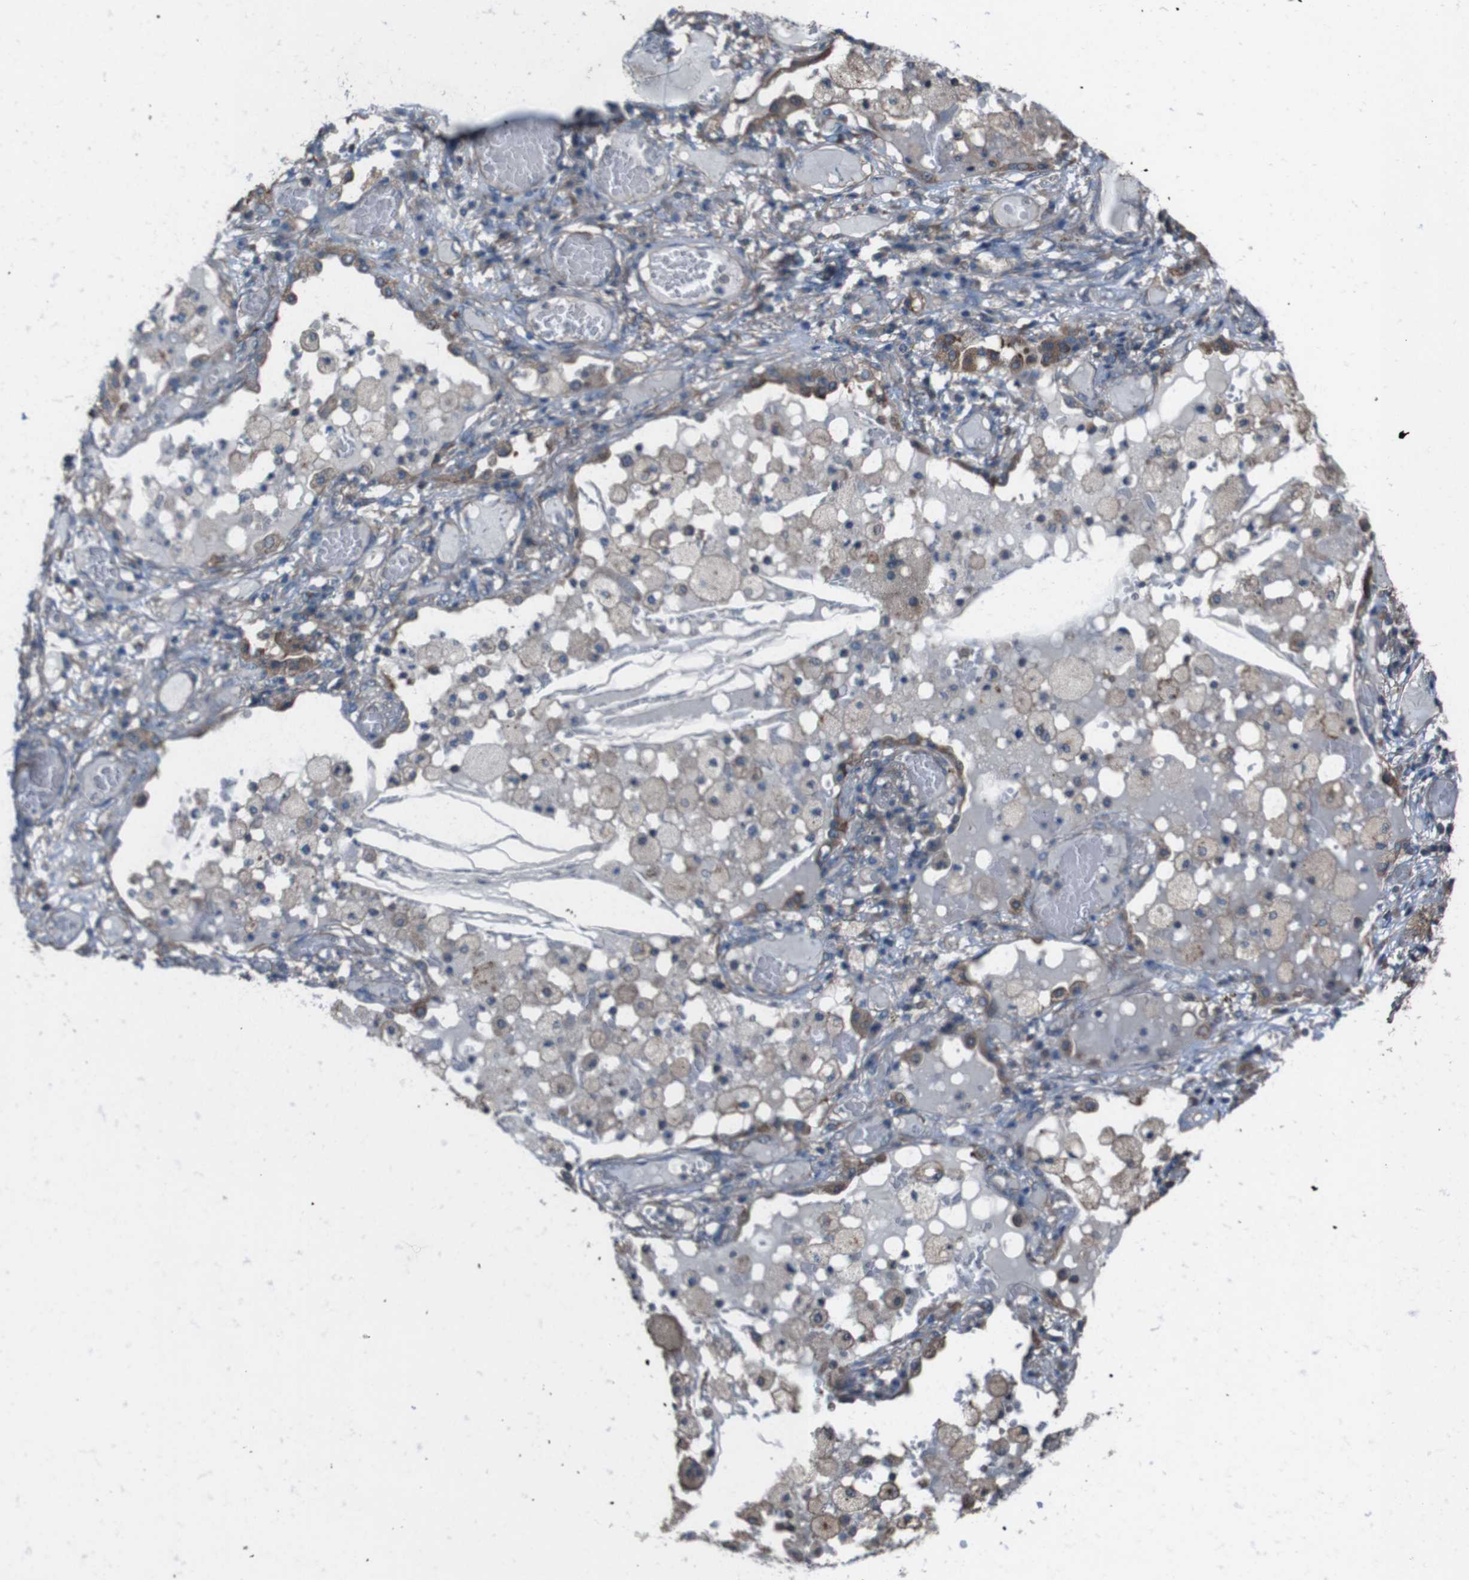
{"staining": {"intensity": "negative", "quantity": "none", "location": "none"}, "tissue": "lung cancer", "cell_type": "Tumor cells", "image_type": "cancer", "snomed": [{"axis": "morphology", "description": "Squamous cell carcinoma, NOS"}, {"axis": "topography", "description": "Lung"}], "caption": "Tumor cells are negative for brown protein staining in squamous cell carcinoma (lung). (Stains: DAB (3,3'-diaminobenzidine) IHC with hematoxylin counter stain, Microscopy: brightfield microscopy at high magnification).", "gene": "NAALADL2", "patient": {"sex": "male", "age": 71}}